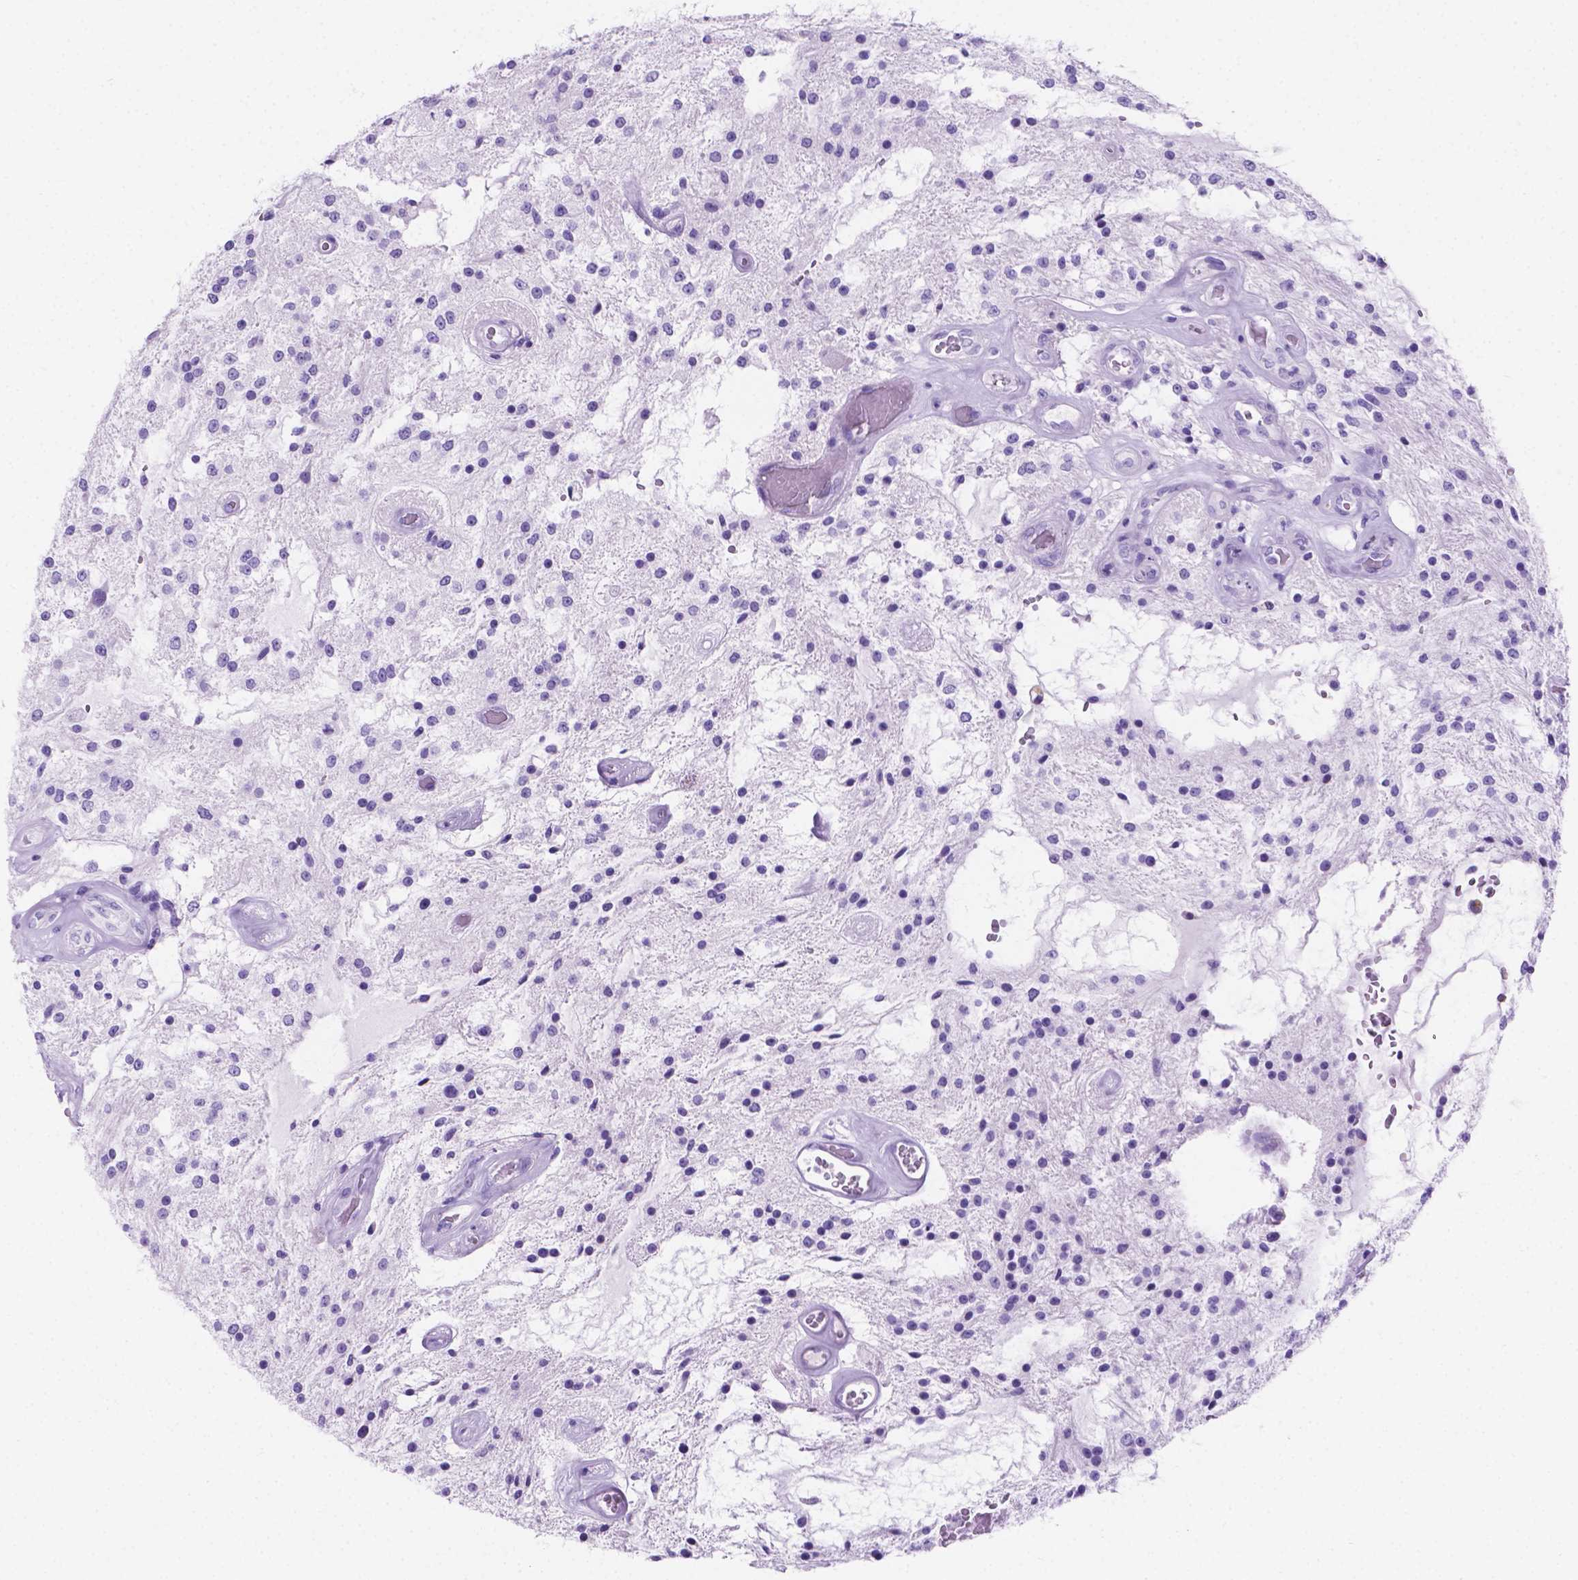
{"staining": {"intensity": "negative", "quantity": "none", "location": "none"}, "tissue": "glioma", "cell_type": "Tumor cells", "image_type": "cancer", "snomed": [{"axis": "morphology", "description": "Glioma, malignant, Low grade"}, {"axis": "topography", "description": "Cerebellum"}], "caption": "High magnification brightfield microscopy of malignant glioma (low-grade) stained with DAB (brown) and counterstained with hematoxylin (blue): tumor cells show no significant positivity.", "gene": "MACF1", "patient": {"sex": "female", "age": 14}}